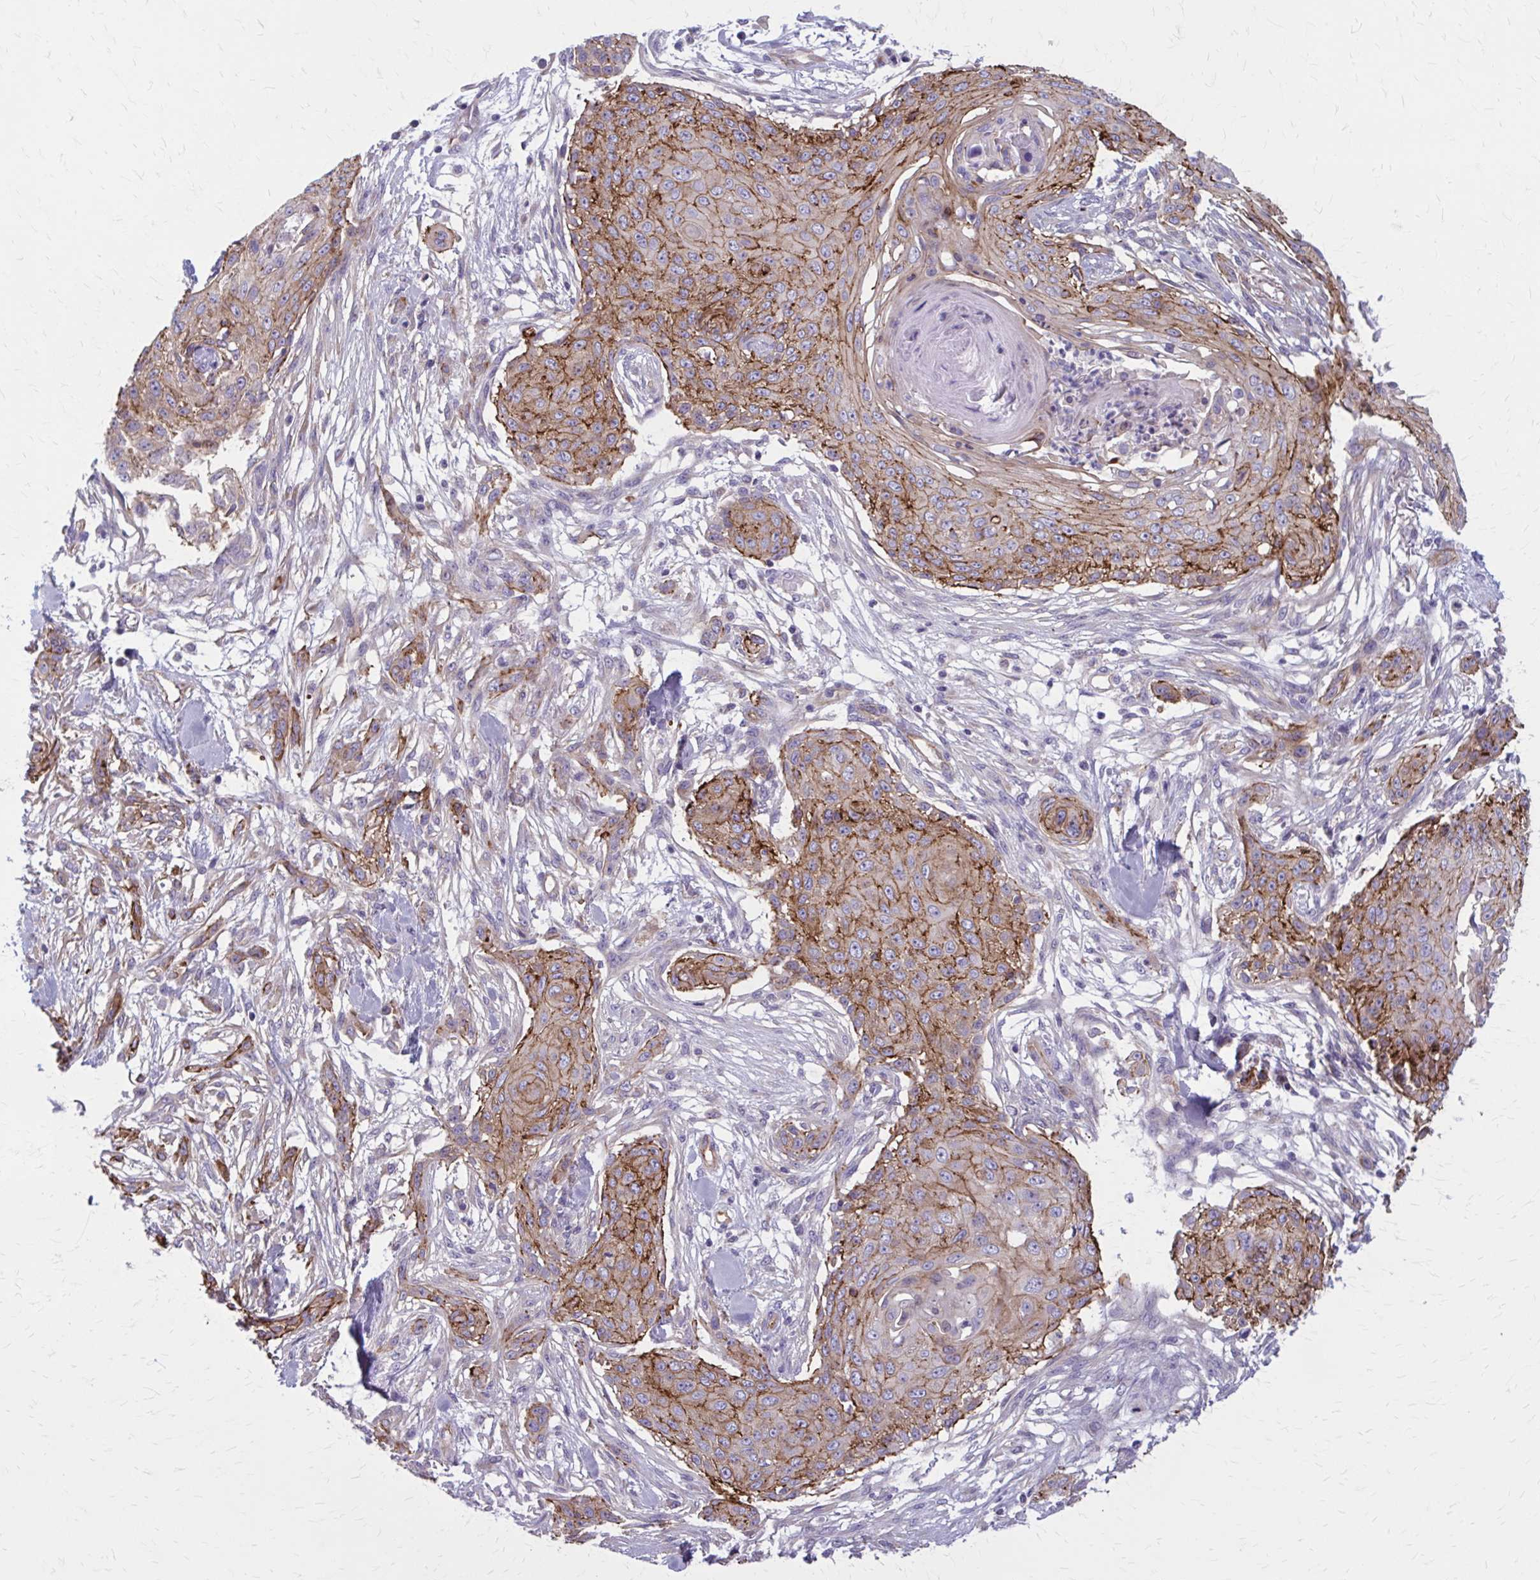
{"staining": {"intensity": "moderate", "quantity": "25%-75%", "location": "cytoplasmic/membranous"}, "tissue": "skin cancer", "cell_type": "Tumor cells", "image_type": "cancer", "snomed": [{"axis": "morphology", "description": "Squamous cell carcinoma, NOS"}, {"axis": "topography", "description": "Skin"}], "caption": "Immunohistochemistry of skin cancer demonstrates medium levels of moderate cytoplasmic/membranous expression in approximately 25%-75% of tumor cells.", "gene": "ZDHHC7", "patient": {"sex": "female", "age": 59}}